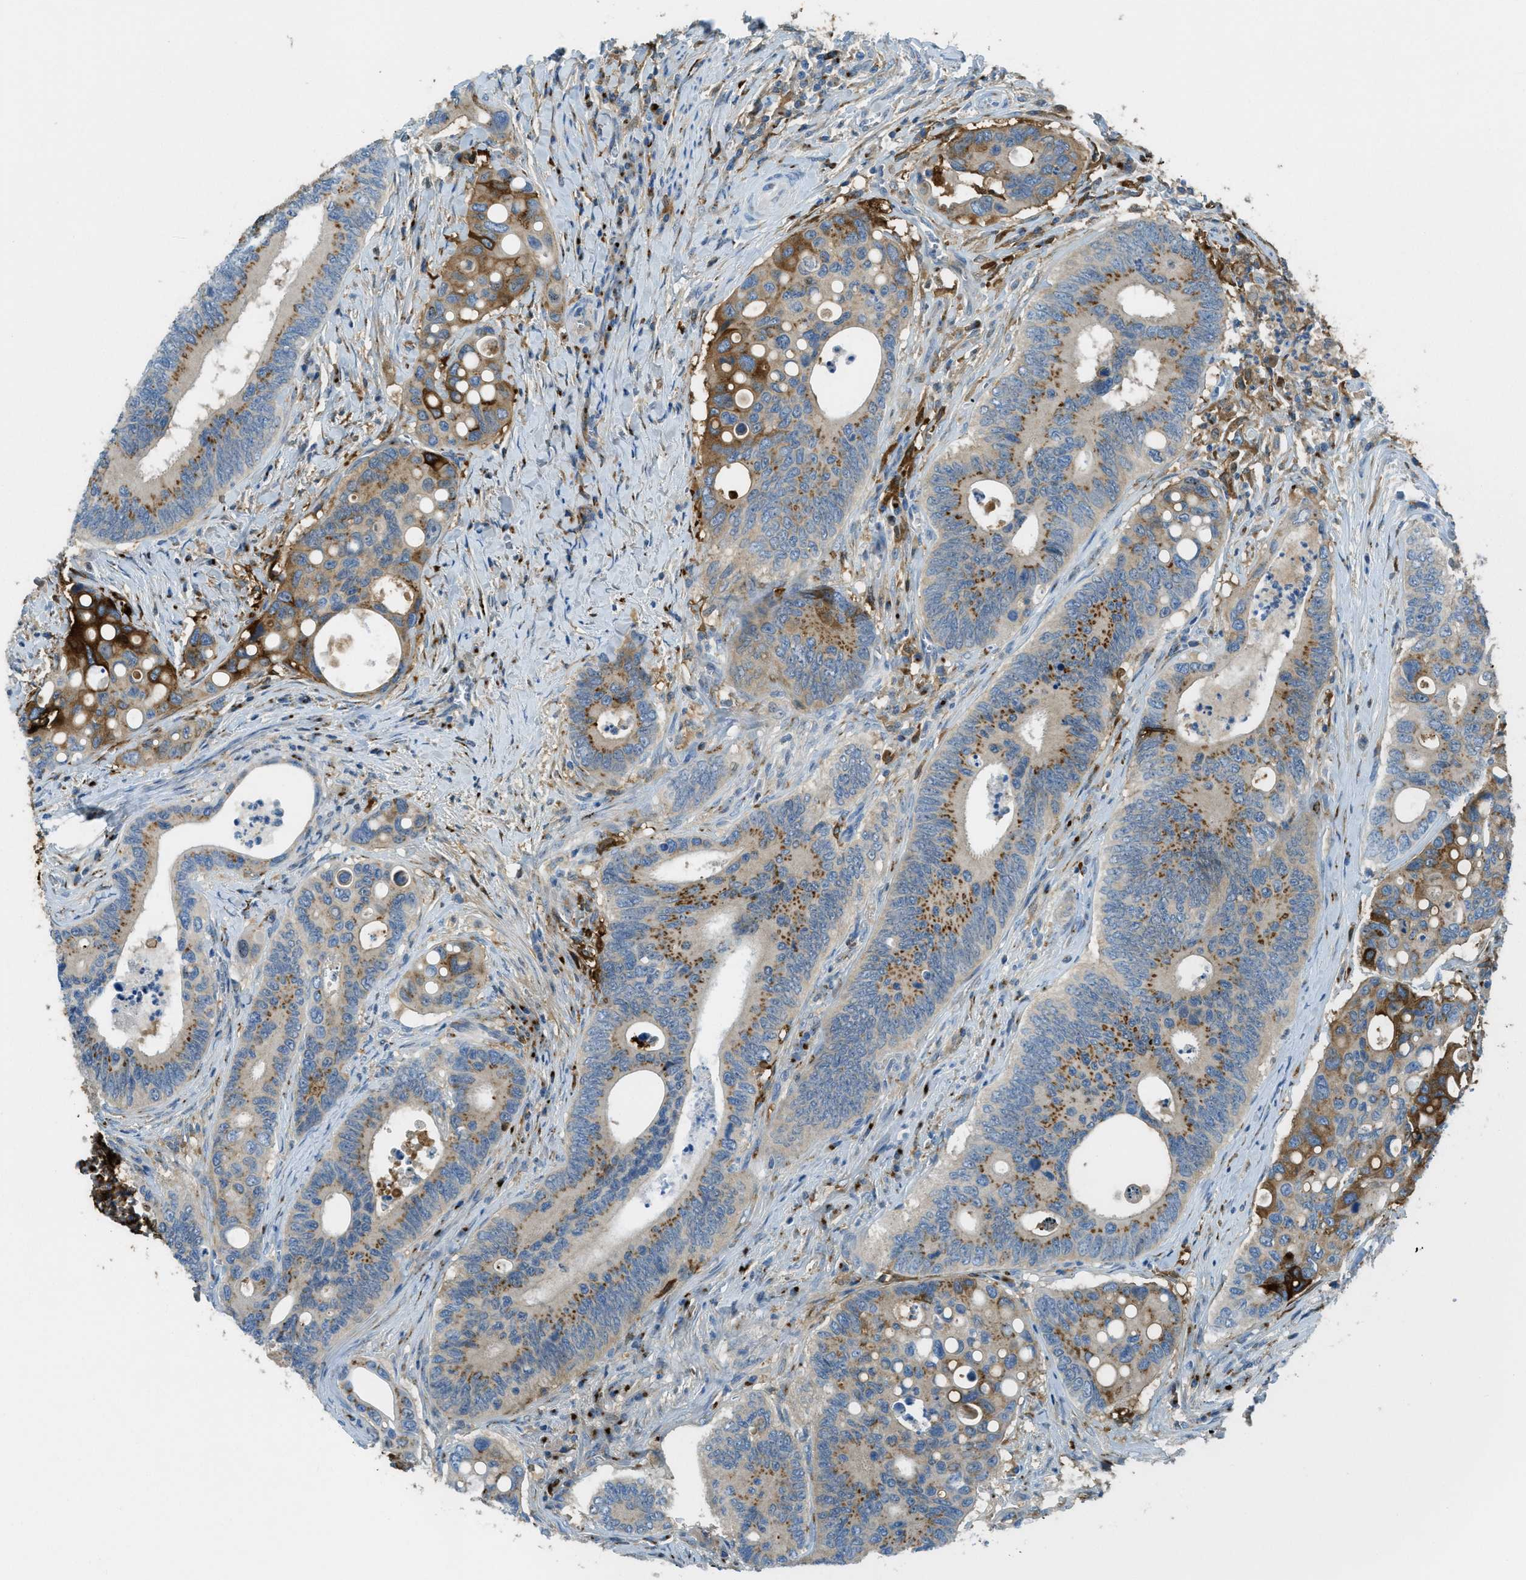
{"staining": {"intensity": "moderate", "quantity": "<25%", "location": "cytoplasmic/membranous"}, "tissue": "colorectal cancer", "cell_type": "Tumor cells", "image_type": "cancer", "snomed": [{"axis": "morphology", "description": "Inflammation, NOS"}, {"axis": "morphology", "description": "Adenocarcinoma, NOS"}, {"axis": "topography", "description": "Colon"}], "caption": "A low amount of moderate cytoplasmic/membranous positivity is appreciated in approximately <25% of tumor cells in colorectal cancer tissue.", "gene": "TRIM59", "patient": {"sex": "male", "age": 72}}